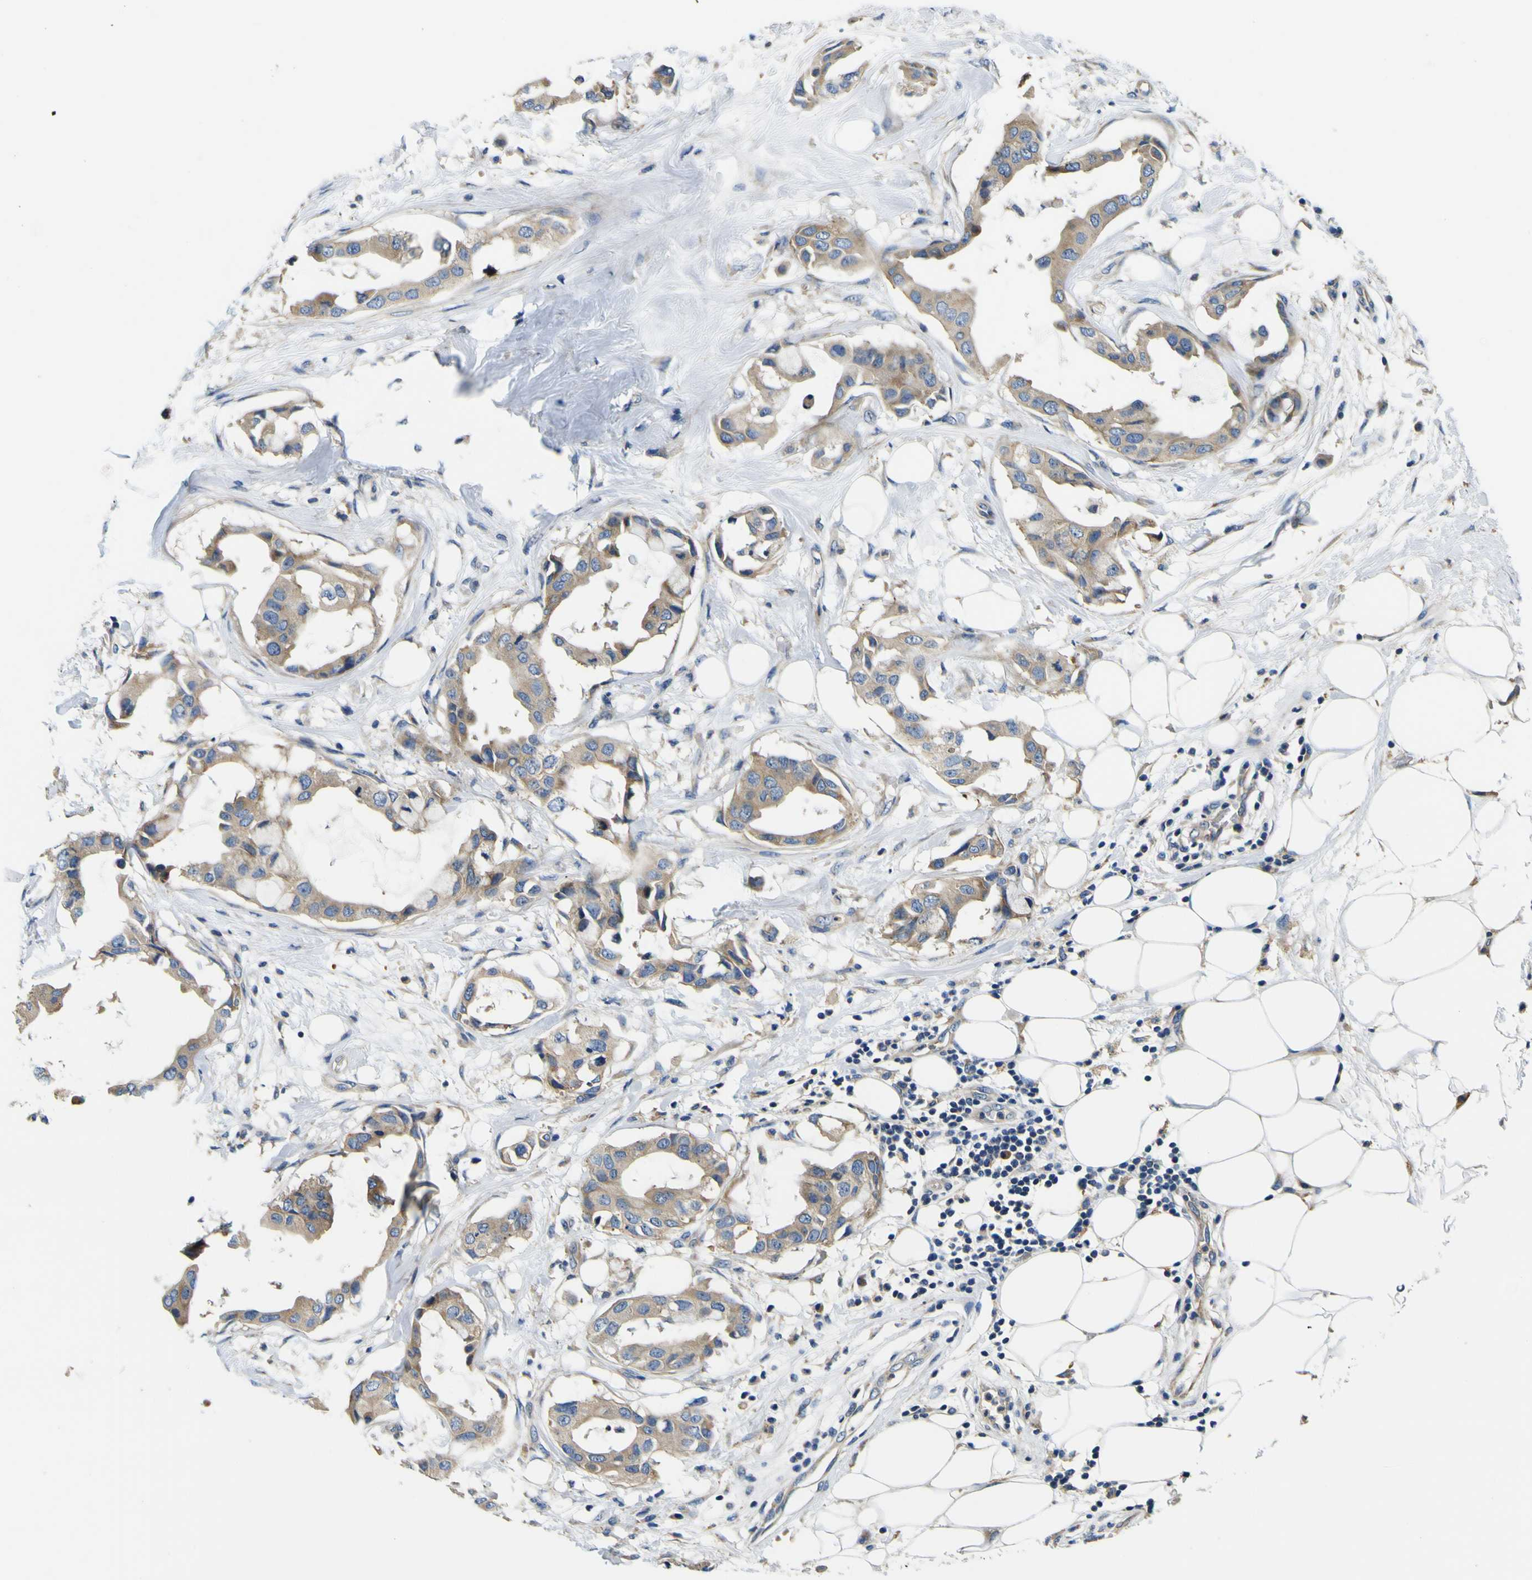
{"staining": {"intensity": "moderate", "quantity": ">75%", "location": "cytoplasmic/membranous"}, "tissue": "breast cancer", "cell_type": "Tumor cells", "image_type": "cancer", "snomed": [{"axis": "morphology", "description": "Duct carcinoma"}, {"axis": "topography", "description": "Breast"}], "caption": "Protein expression analysis of breast cancer demonstrates moderate cytoplasmic/membranous expression in approximately >75% of tumor cells.", "gene": "CLSTN1", "patient": {"sex": "female", "age": 40}}